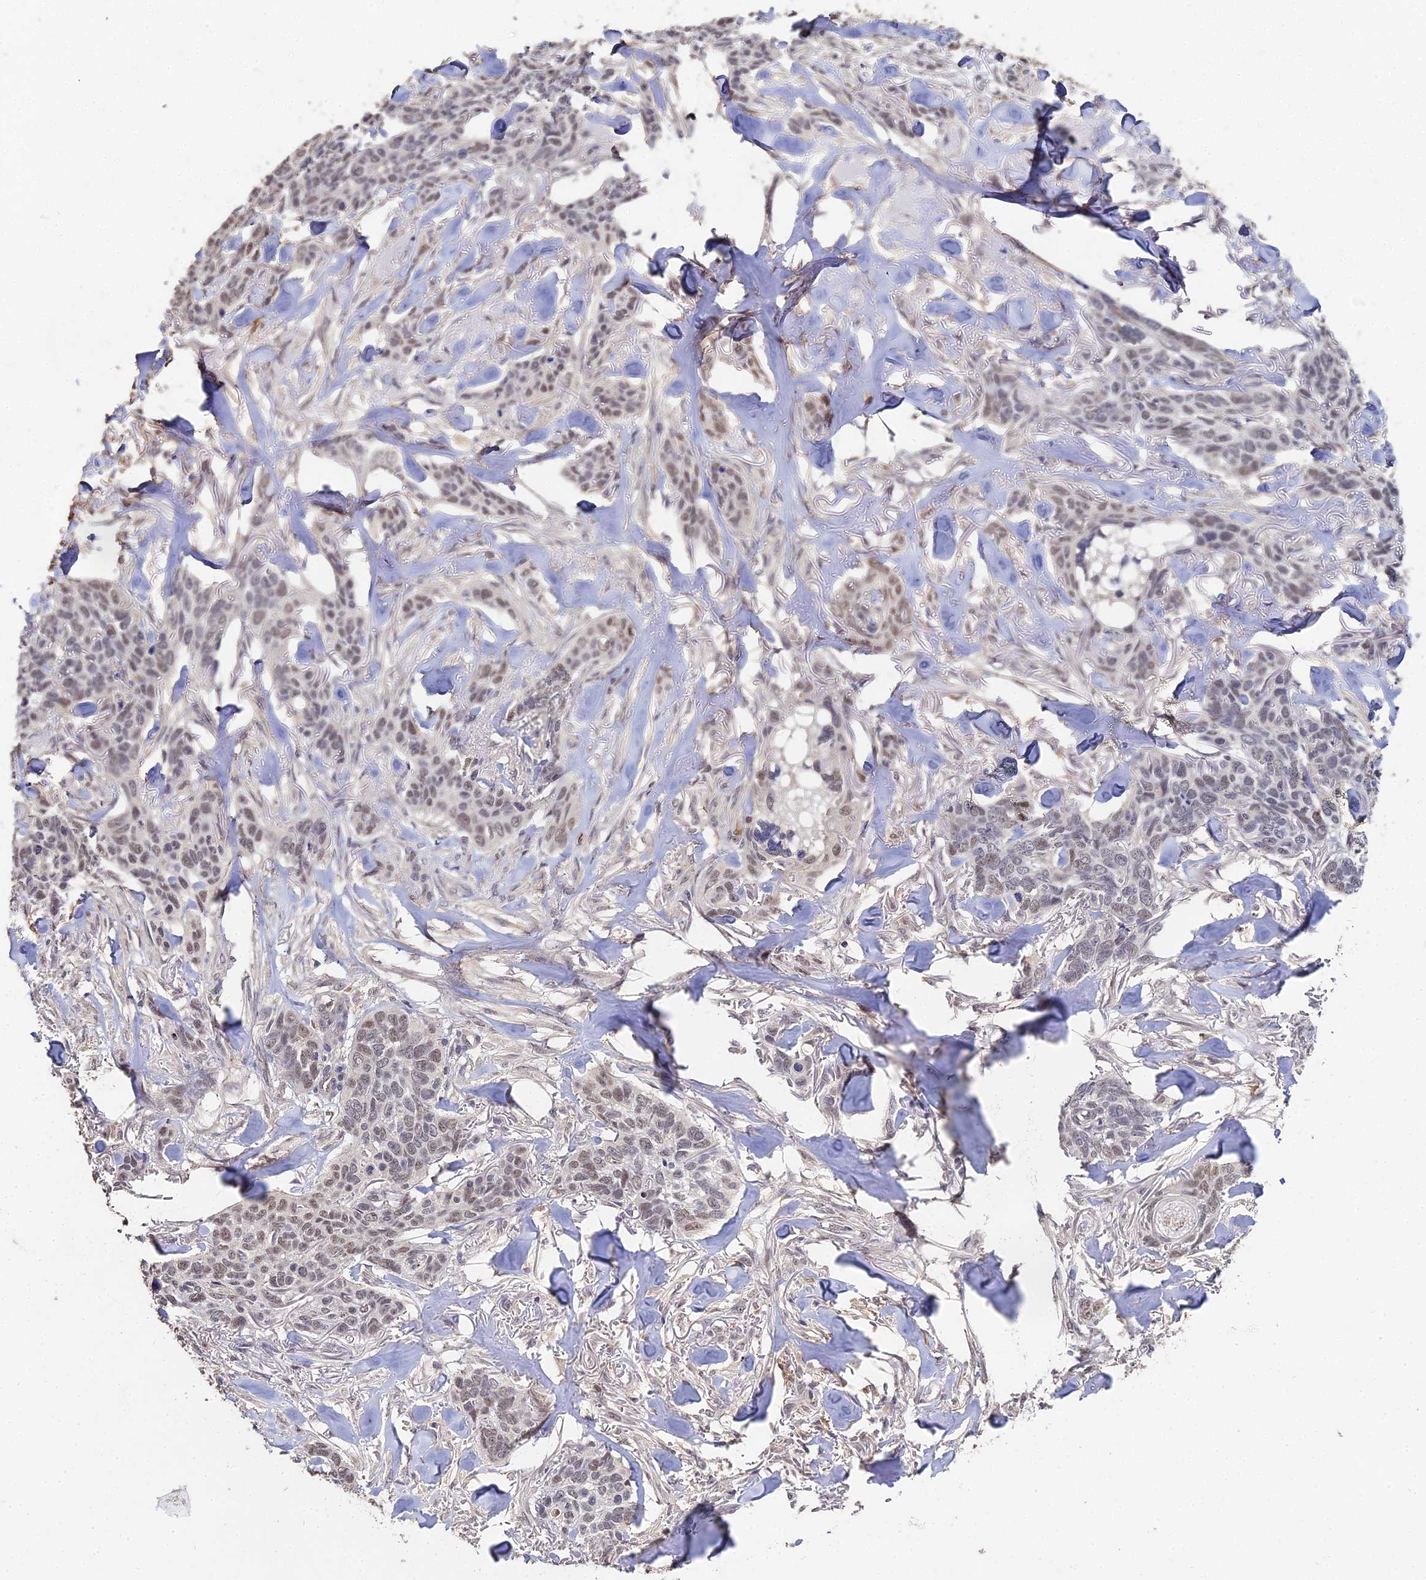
{"staining": {"intensity": "weak", "quantity": ">75%", "location": "nuclear"}, "tissue": "skin cancer", "cell_type": "Tumor cells", "image_type": "cancer", "snomed": [{"axis": "morphology", "description": "Basal cell carcinoma"}, {"axis": "topography", "description": "Skin"}], "caption": "A photomicrograph showing weak nuclear expression in about >75% of tumor cells in skin cancer (basal cell carcinoma), as visualized by brown immunohistochemical staining.", "gene": "LSM5", "patient": {"sex": "male", "age": 86}}